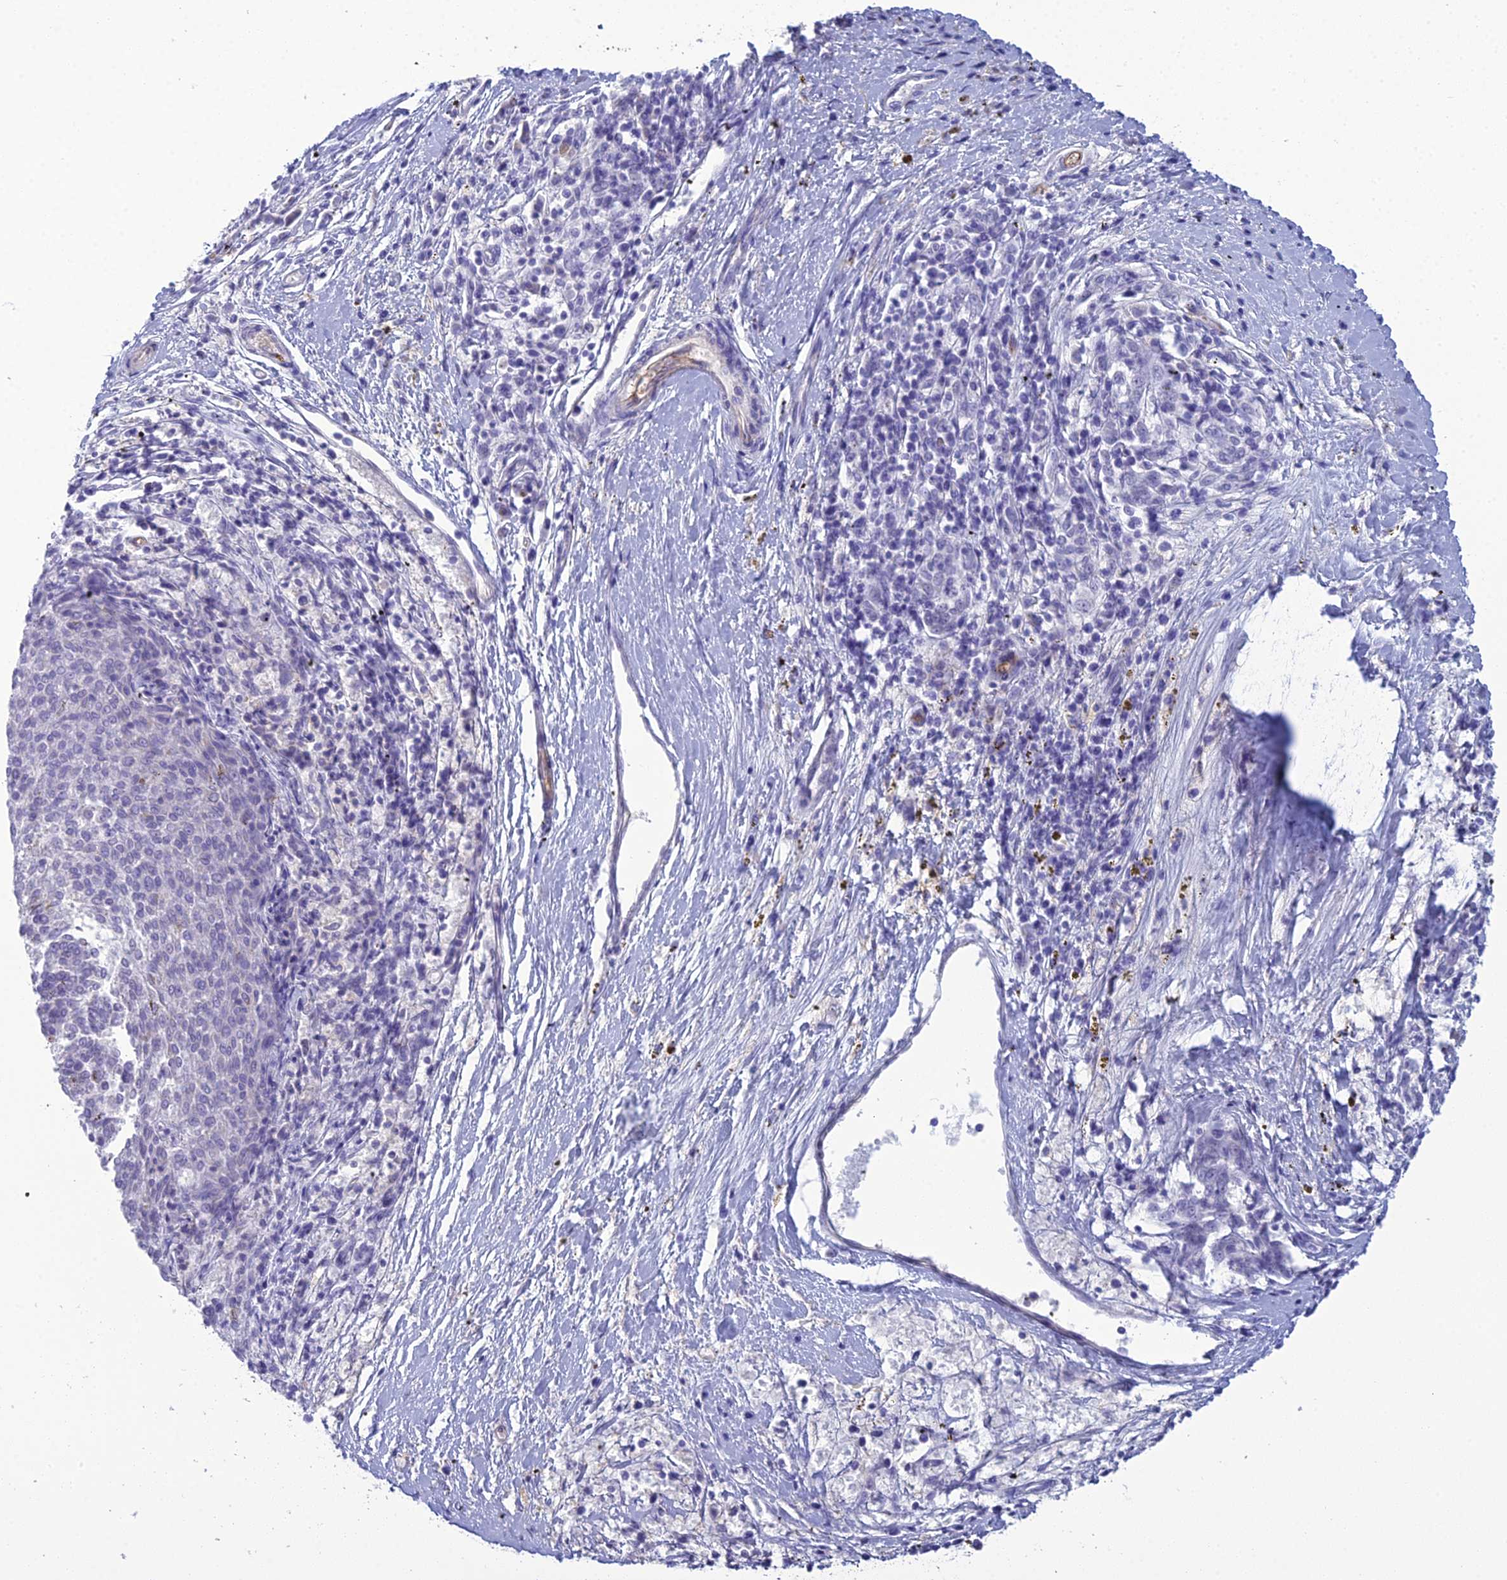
{"staining": {"intensity": "negative", "quantity": "none", "location": "none"}, "tissue": "melanoma", "cell_type": "Tumor cells", "image_type": "cancer", "snomed": [{"axis": "morphology", "description": "Malignant melanoma, NOS"}, {"axis": "topography", "description": "Skin"}], "caption": "Immunohistochemistry histopathology image of neoplastic tissue: melanoma stained with DAB demonstrates no significant protein staining in tumor cells.", "gene": "ACE", "patient": {"sex": "female", "age": 72}}